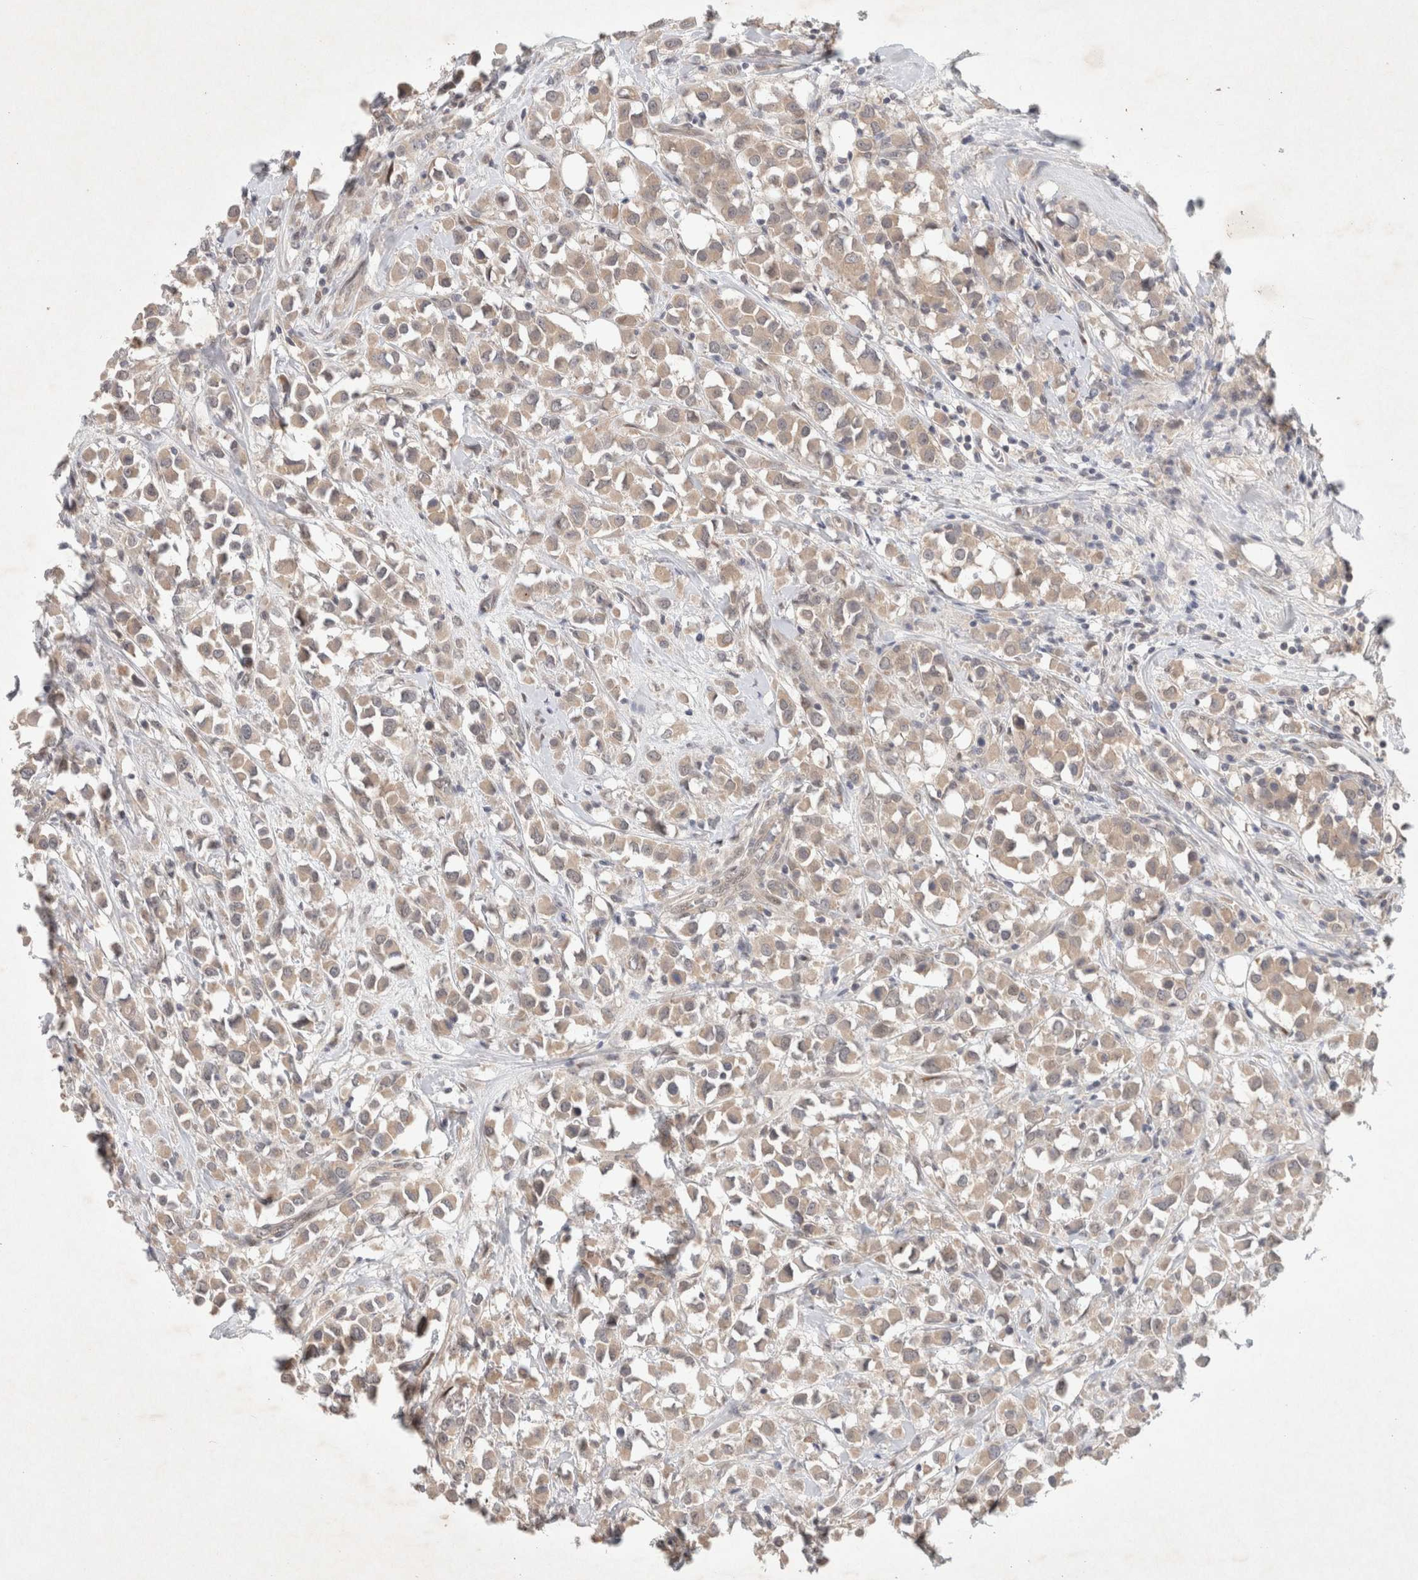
{"staining": {"intensity": "weak", "quantity": ">75%", "location": "cytoplasmic/membranous"}, "tissue": "breast cancer", "cell_type": "Tumor cells", "image_type": "cancer", "snomed": [{"axis": "morphology", "description": "Duct carcinoma"}, {"axis": "topography", "description": "Breast"}], "caption": "High-power microscopy captured an IHC image of breast cancer, revealing weak cytoplasmic/membranous staining in approximately >75% of tumor cells. (DAB IHC, brown staining for protein, blue staining for nuclei).", "gene": "RASAL2", "patient": {"sex": "female", "age": 61}}